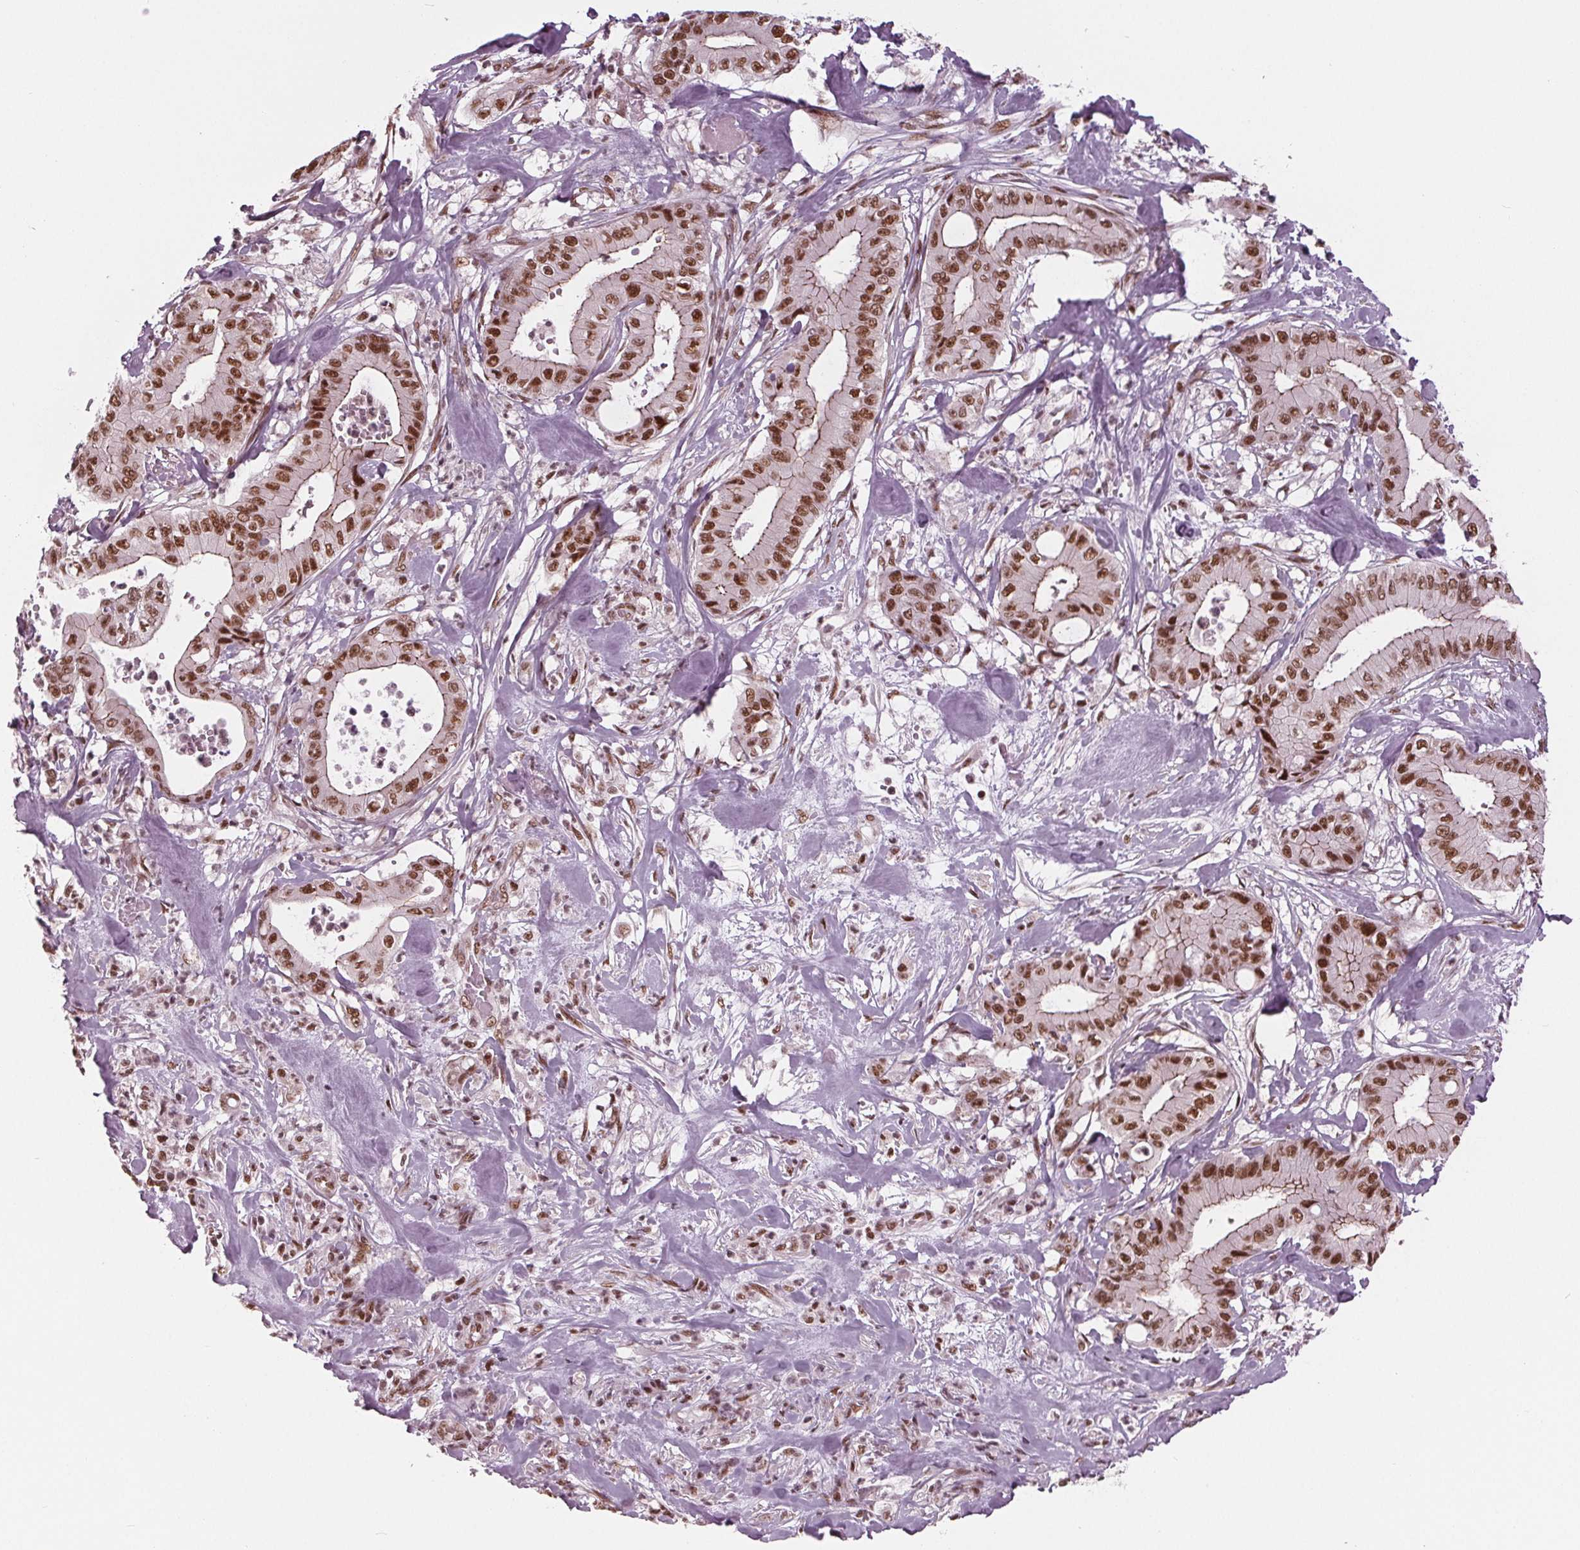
{"staining": {"intensity": "strong", "quantity": ">75%", "location": "cytoplasmic/membranous,nuclear"}, "tissue": "pancreatic cancer", "cell_type": "Tumor cells", "image_type": "cancer", "snomed": [{"axis": "morphology", "description": "Adenocarcinoma, NOS"}, {"axis": "topography", "description": "Pancreas"}], "caption": "Immunohistochemical staining of human adenocarcinoma (pancreatic) exhibits strong cytoplasmic/membranous and nuclear protein positivity in approximately >75% of tumor cells. (brown staining indicates protein expression, while blue staining denotes nuclei).", "gene": "LSM2", "patient": {"sex": "male", "age": 71}}